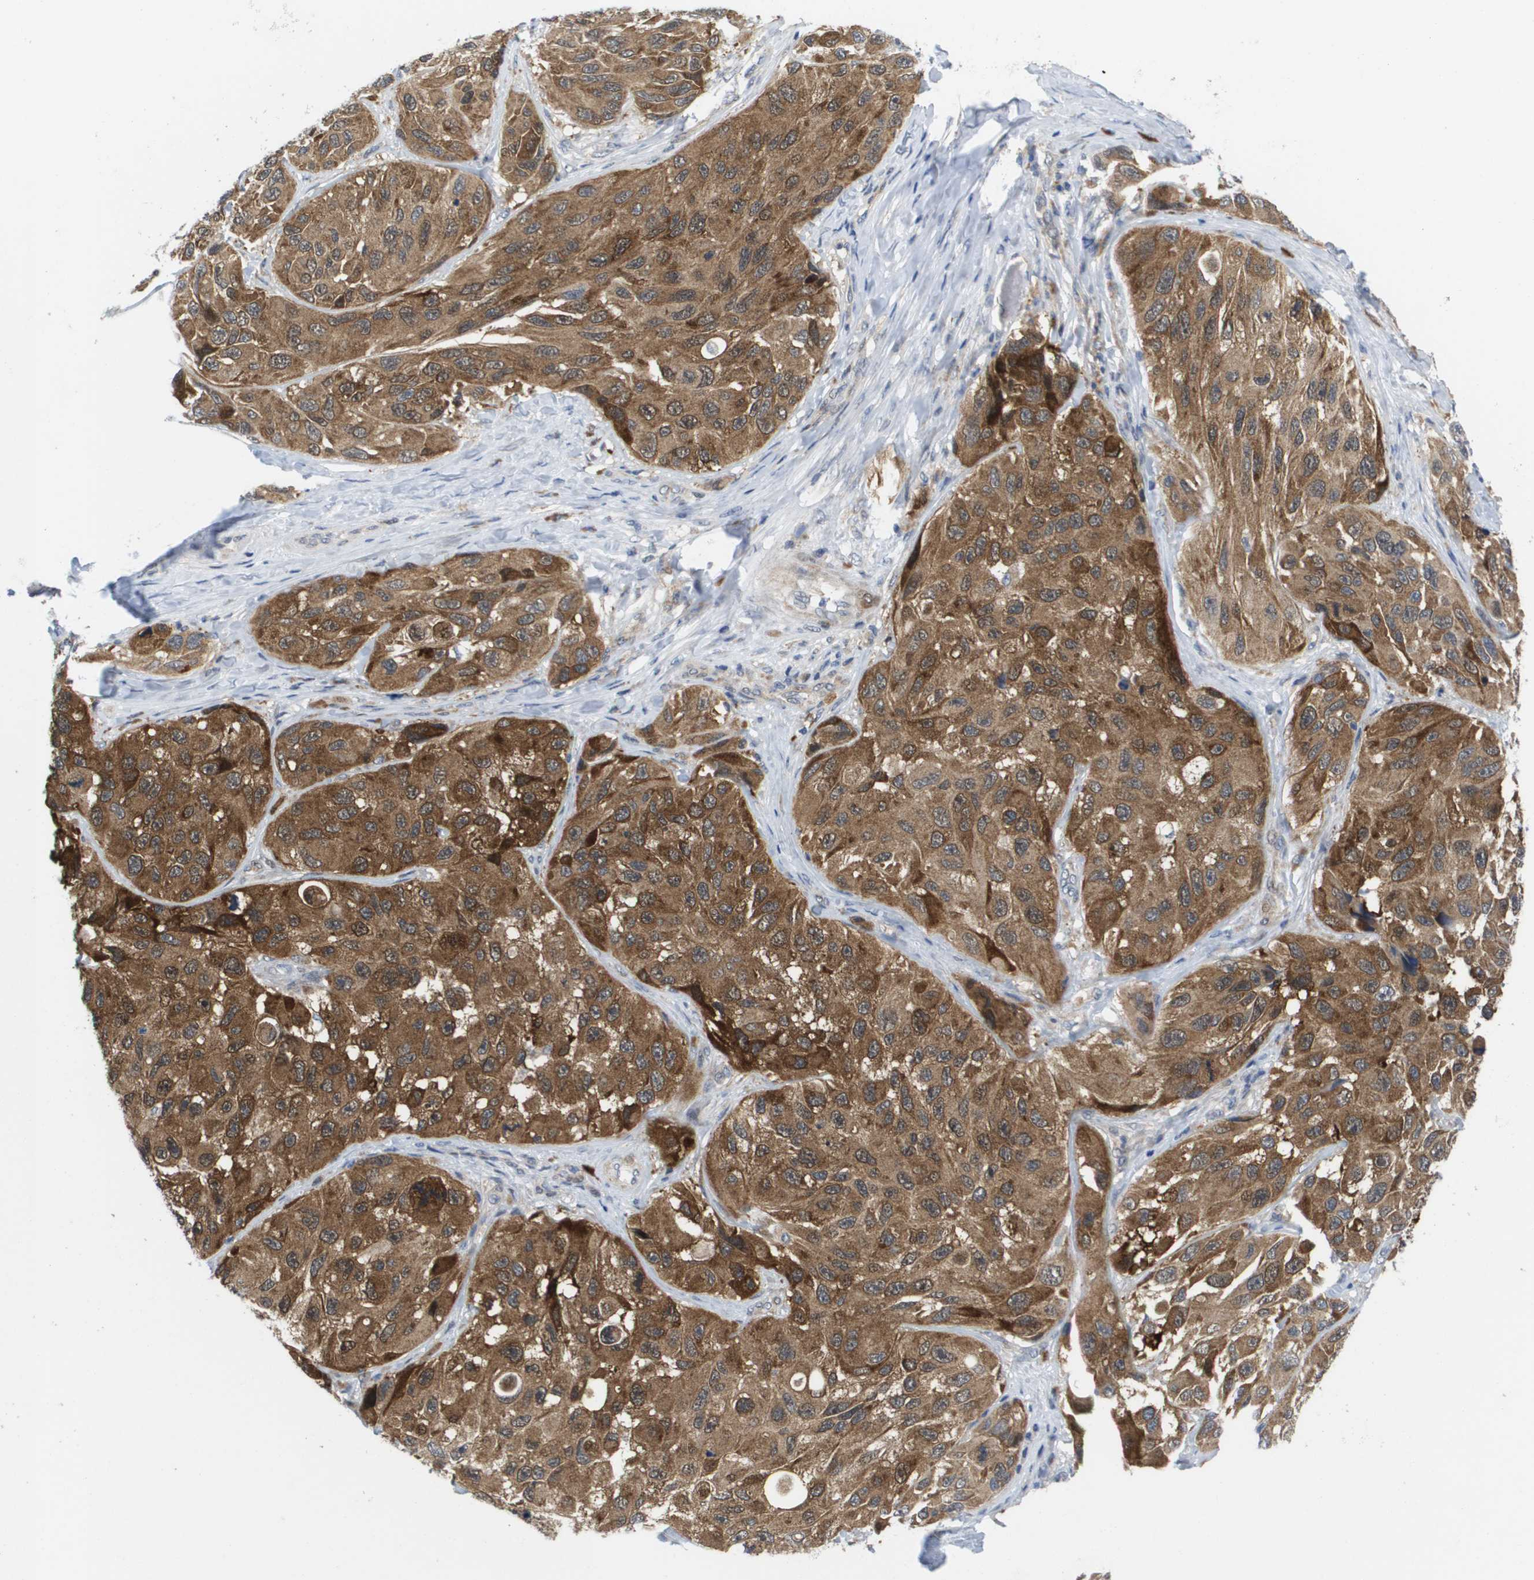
{"staining": {"intensity": "moderate", "quantity": ">75%", "location": "cytoplasmic/membranous"}, "tissue": "melanoma", "cell_type": "Tumor cells", "image_type": "cancer", "snomed": [{"axis": "morphology", "description": "Malignant melanoma, NOS"}, {"axis": "topography", "description": "Skin"}], "caption": "About >75% of tumor cells in melanoma exhibit moderate cytoplasmic/membranous protein staining as visualized by brown immunohistochemical staining.", "gene": "FKBP4", "patient": {"sex": "female", "age": 73}}